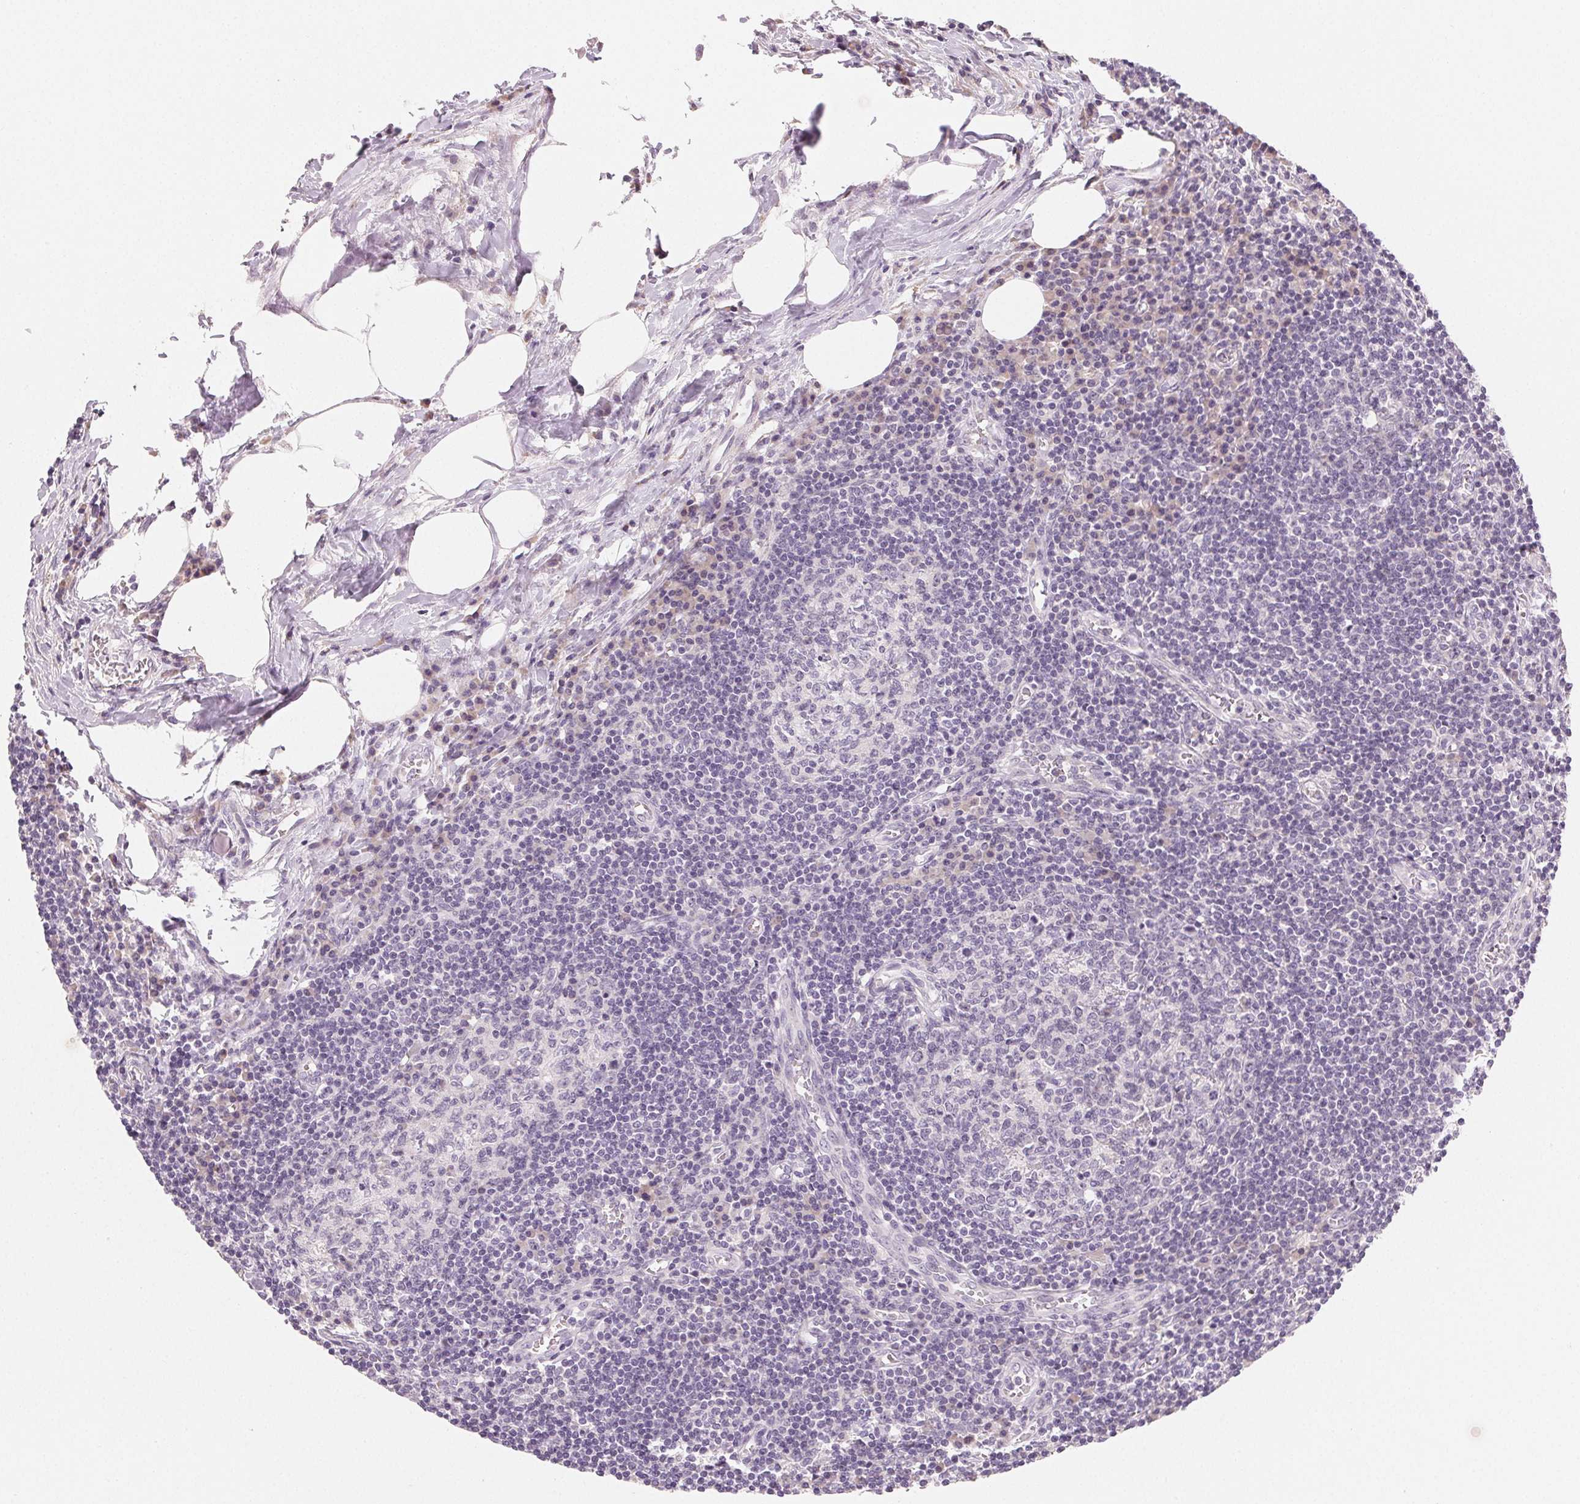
{"staining": {"intensity": "negative", "quantity": "none", "location": "none"}, "tissue": "lymph node", "cell_type": "Germinal center cells", "image_type": "normal", "snomed": [{"axis": "morphology", "description": "Normal tissue, NOS"}, {"axis": "topography", "description": "Lymph node"}], "caption": "An IHC histopathology image of unremarkable lymph node is shown. There is no staining in germinal center cells of lymph node.", "gene": "MYBL1", "patient": {"sex": "male", "age": 67}}